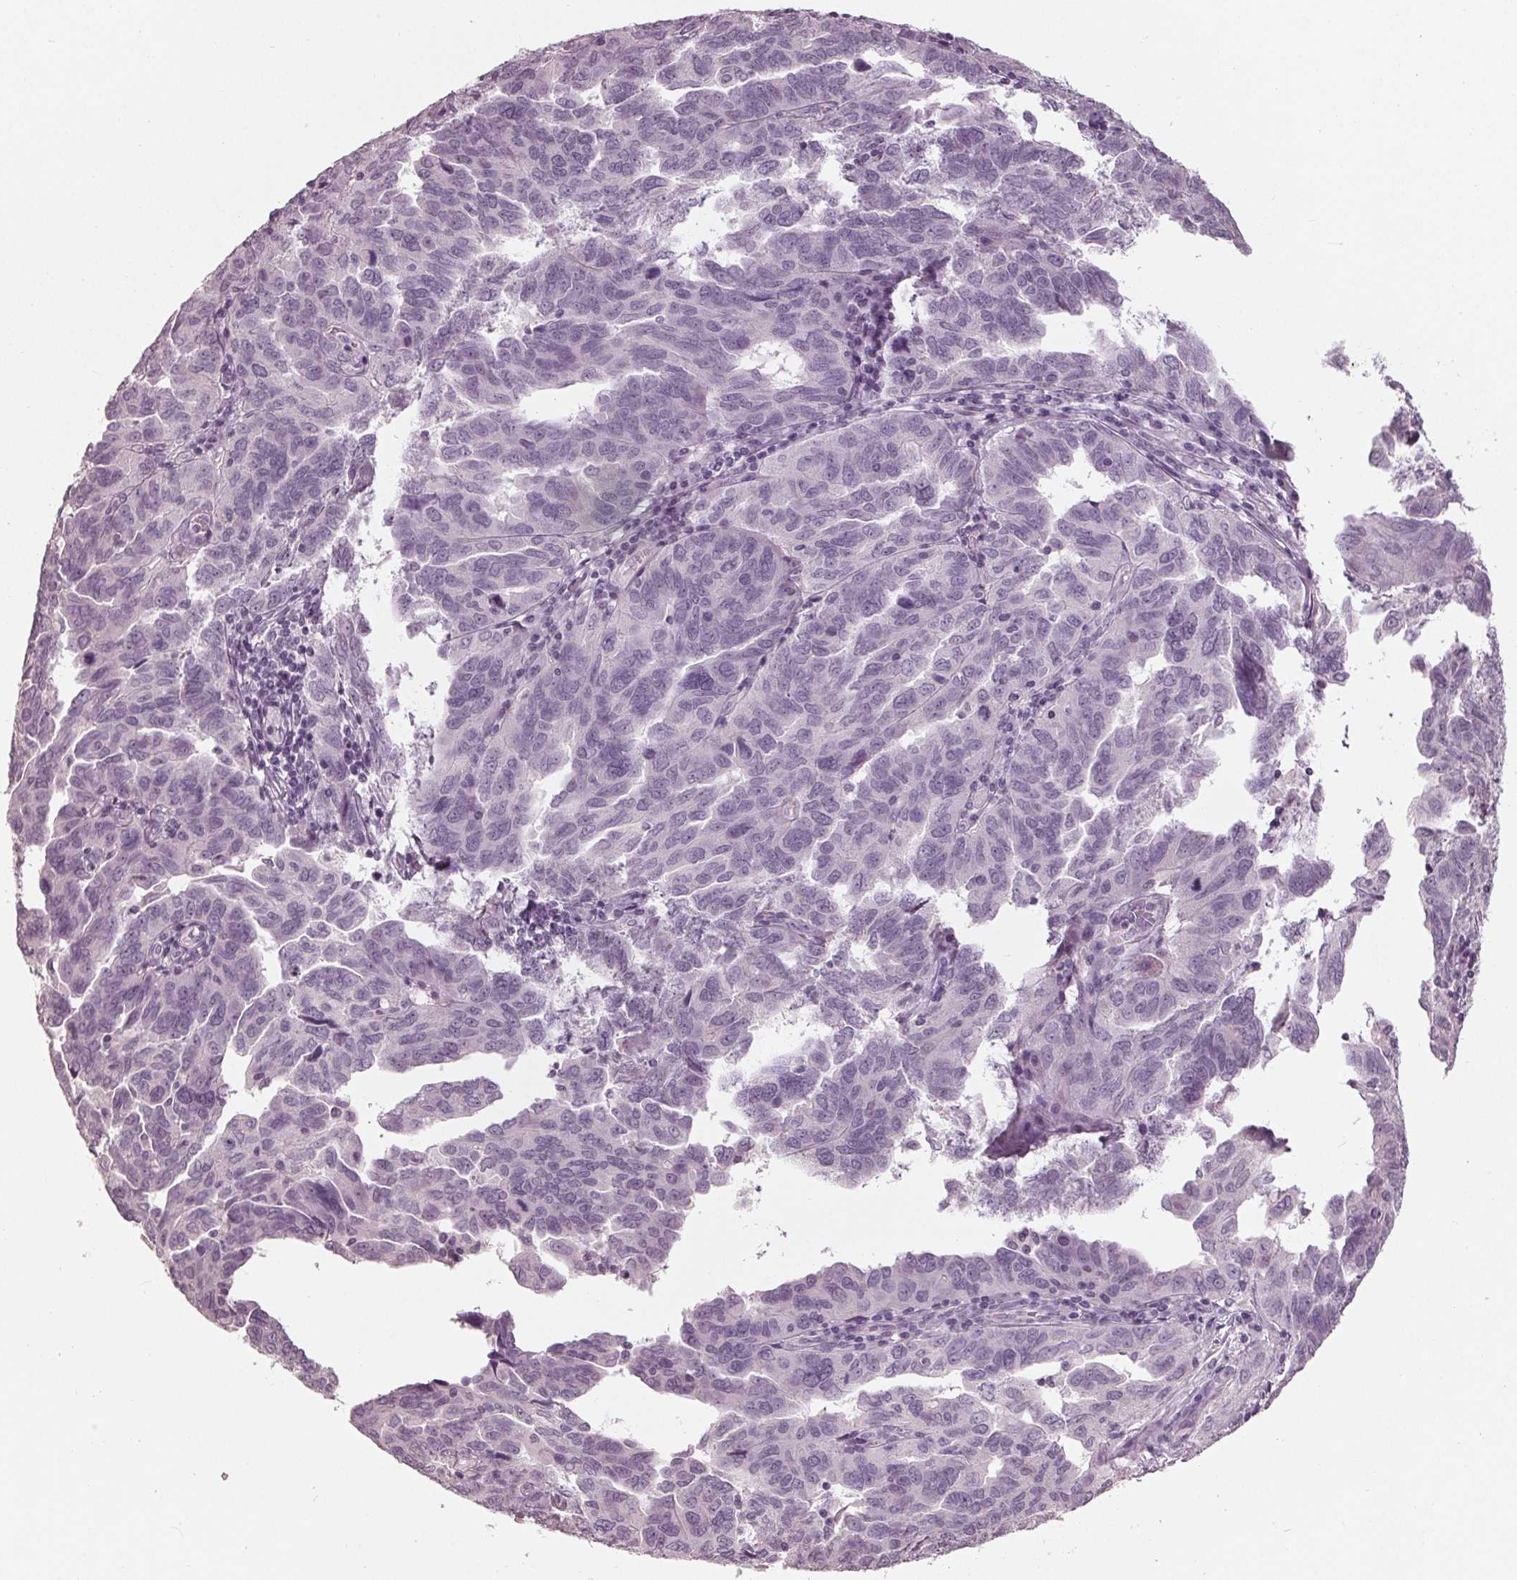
{"staining": {"intensity": "negative", "quantity": "none", "location": "none"}, "tissue": "ovarian cancer", "cell_type": "Tumor cells", "image_type": "cancer", "snomed": [{"axis": "morphology", "description": "Cystadenocarcinoma, serous, NOS"}, {"axis": "topography", "description": "Ovary"}], "caption": "Immunohistochemistry (IHC) of human ovarian serous cystadenocarcinoma exhibits no positivity in tumor cells.", "gene": "TNNC2", "patient": {"sex": "female", "age": 64}}